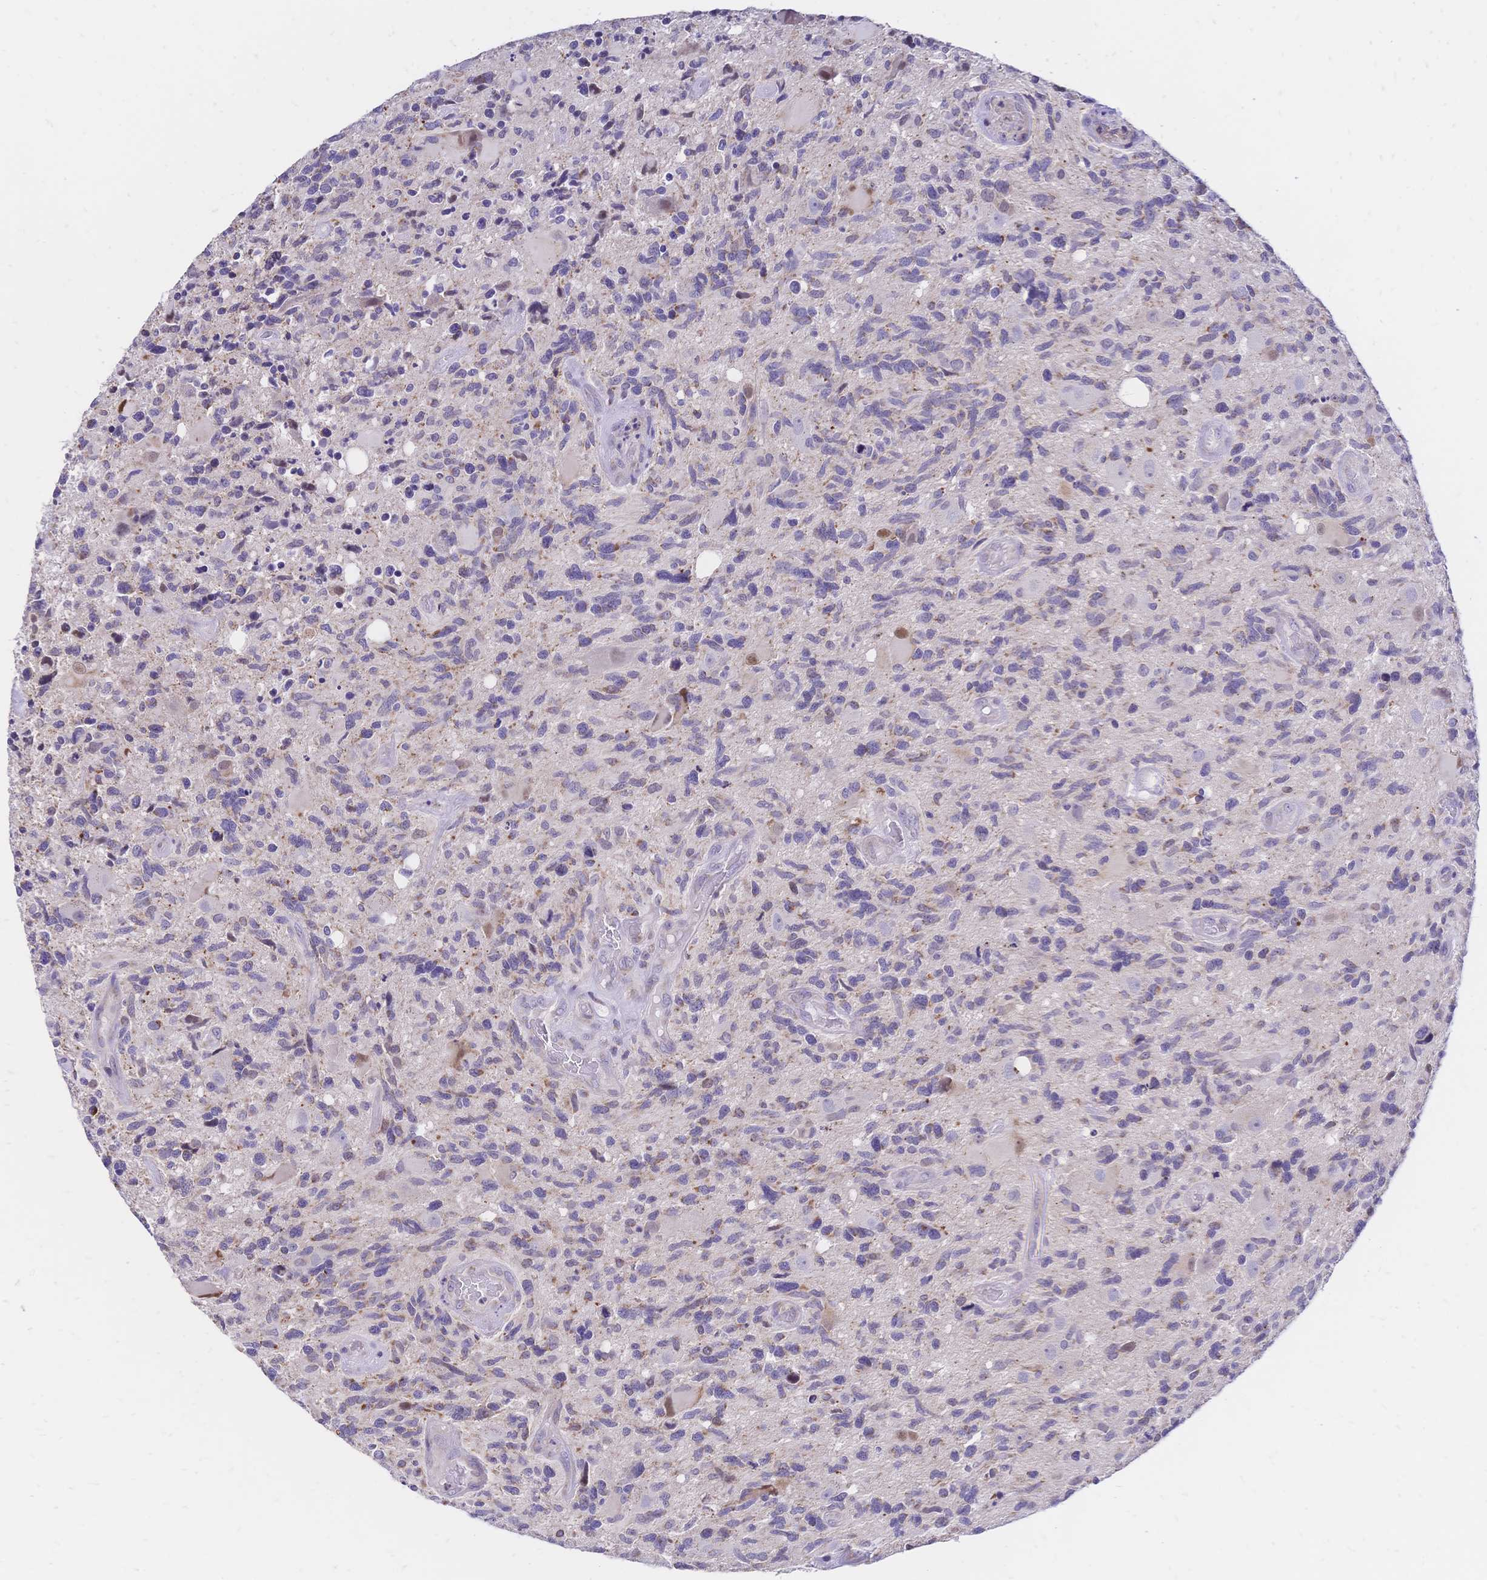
{"staining": {"intensity": "weak", "quantity": "<25%", "location": "cytoplasmic/membranous"}, "tissue": "glioma", "cell_type": "Tumor cells", "image_type": "cancer", "snomed": [{"axis": "morphology", "description": "Glioma, malignant, High grade"}, {"axis": "topography", "description": "Brain"}], "caption": "Immunohistochemistry (IHC) micrograph of human malignant high-grade glioma stained for a protein (brown), which demonstrates no staining in tumor cells.", "gene": "CLEC18B", "patient": {"sex": "male", "age": 49}}